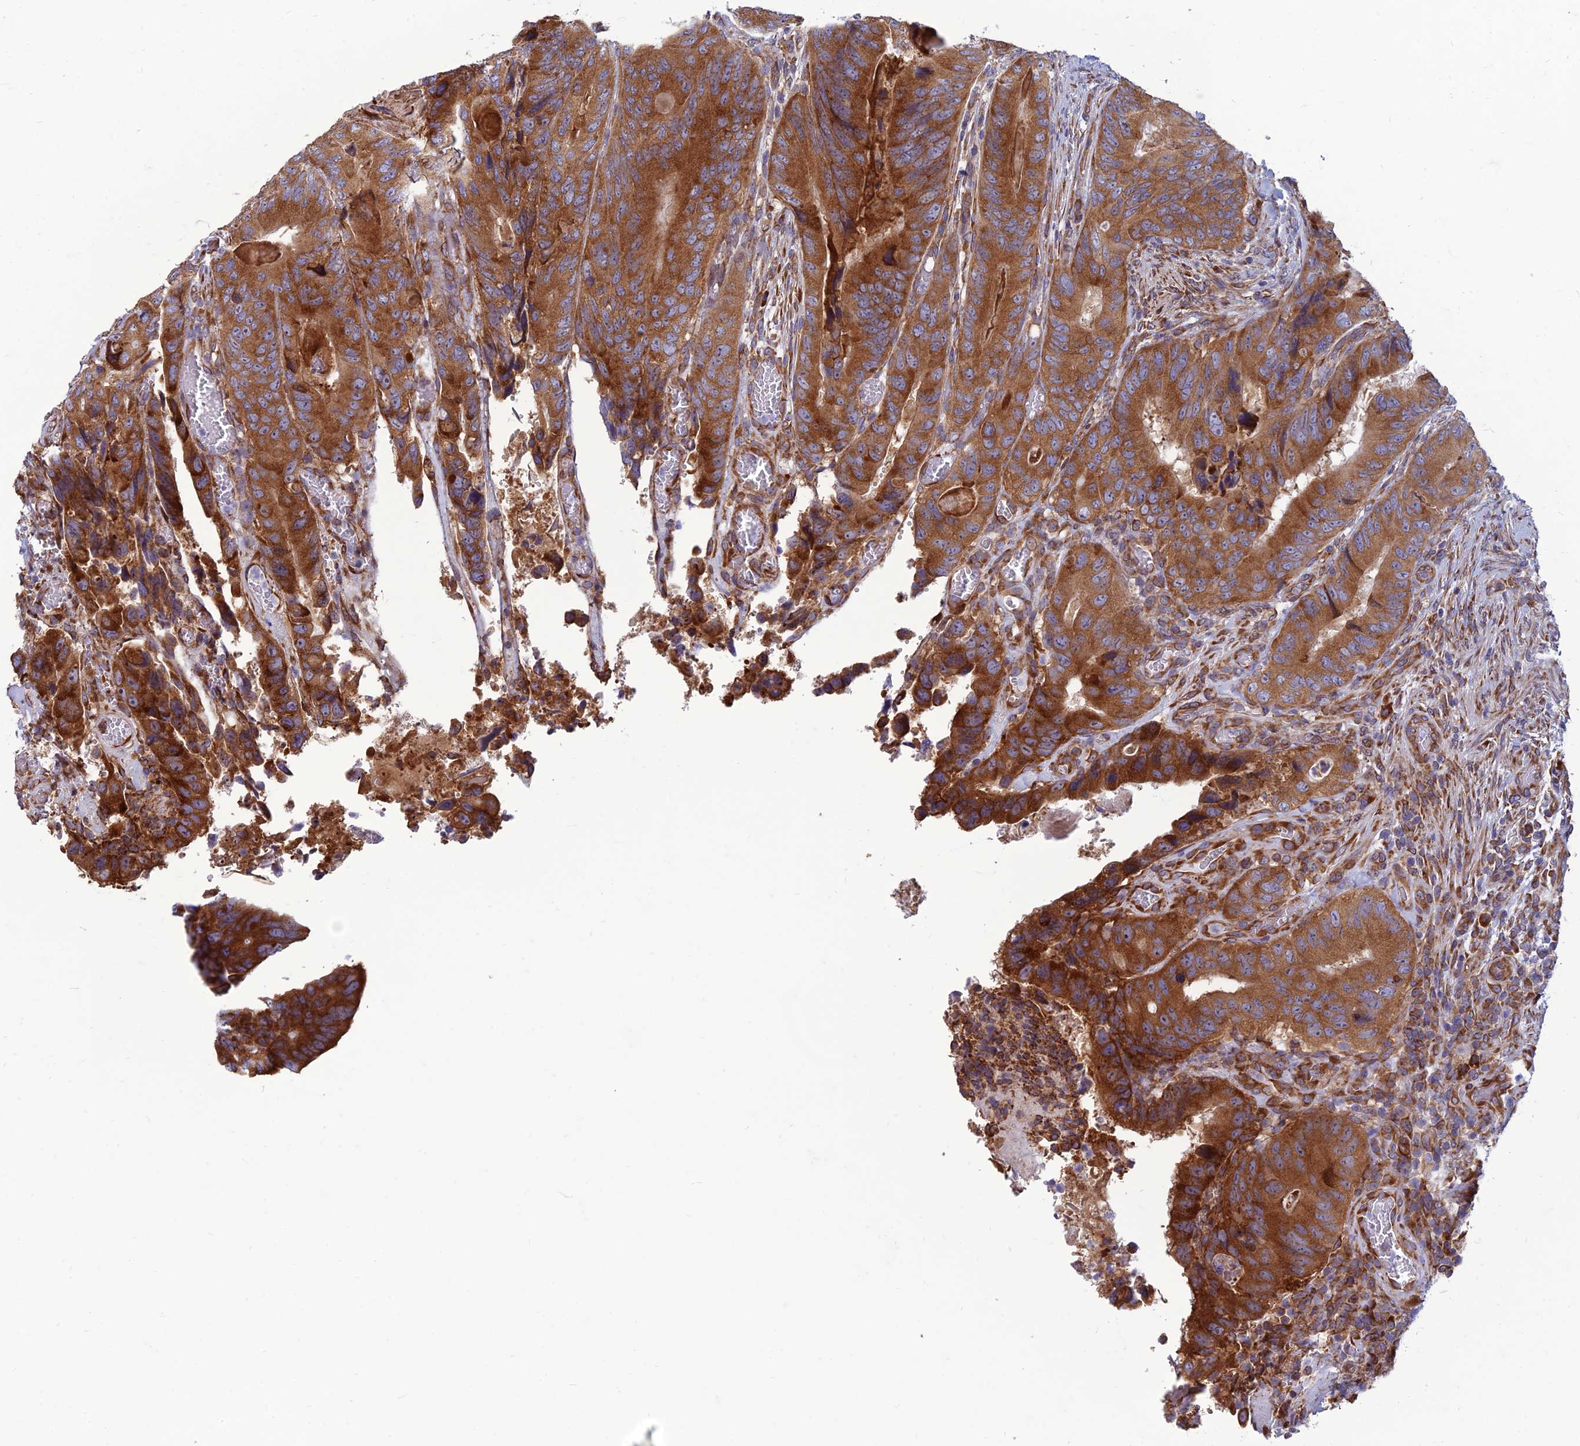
{"staining": {"intensity": "moderate", "quantity": ">75%", "location": "cytoplasmic/membranous"}, "tissue": "colorectal cancer", "cell_type": "Tumor cells", "image_type": "cancer", "snomed": [{"axis": "morphology", "description": "Adenocarcinoma, NOS"}, {"axis": "topography", "description": "Colon"}], "caption": "A photomicrograph of colorectal adenocarcinoma stained for a protein reveals moderate cytoplasmic/membranous brown staining in tumor cells. Nuclei are stained in blue.", "gene": "RPL17-C18orf32", "patient": {"sex": "male", "age": 84}}